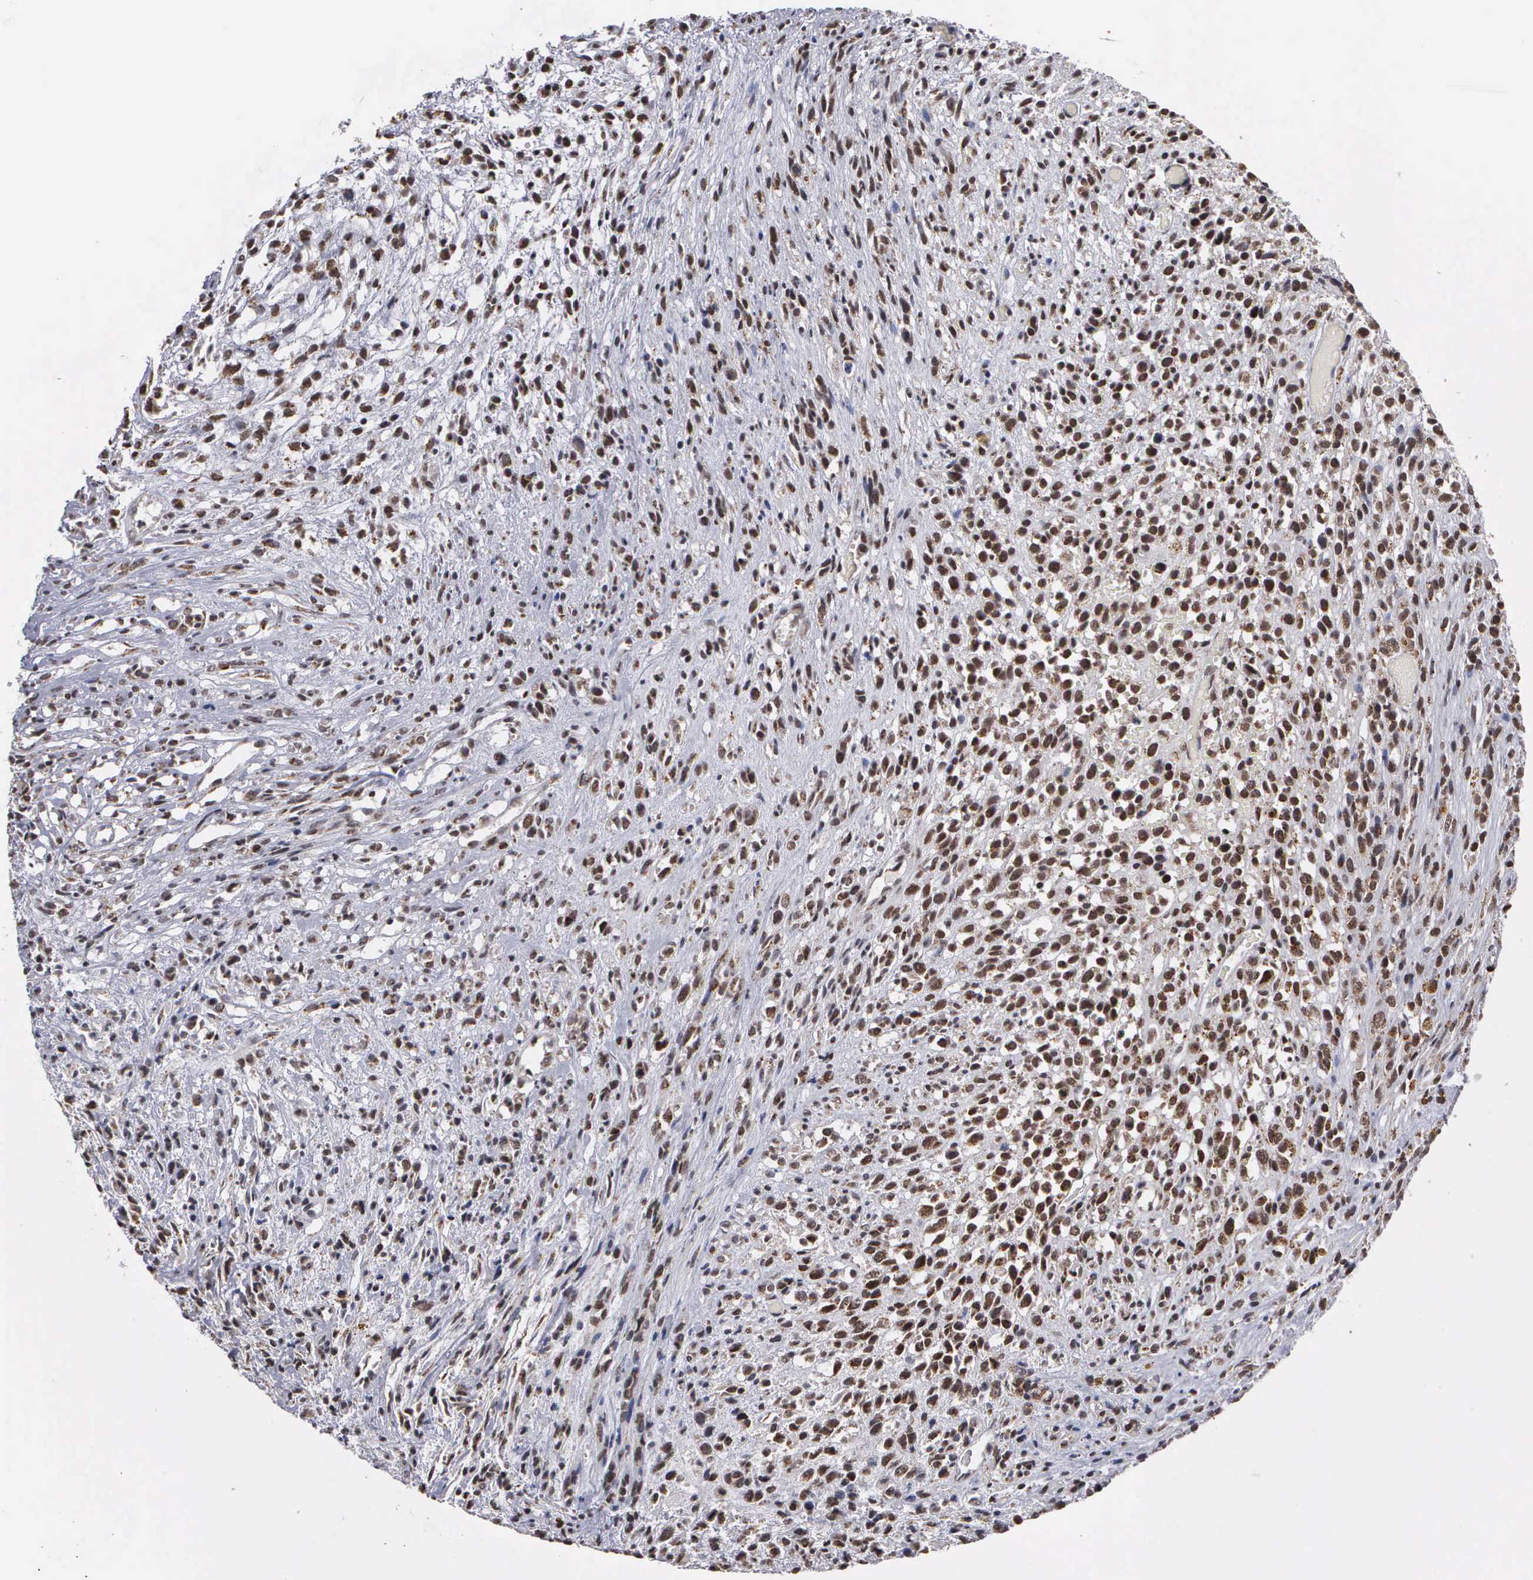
{"staining": {"intensity": "moderate", "quantity": ">75%", "location": "nuclear"}, "tissue": "glioma", "cell_type": "Tumor cells", "image_type": "cancer", "snomed": [{"axis": "morphology", "description": "Glioma, malignant, High grade"}, {"axis": "topography", "description": "Brain"}], "caption": "The immunohistochemical stain highlights moderate nuclear positivity in tumor cells of high-grade glioma (malignant) tissue. The staining is performed using DAB brown chromogen to label protein expression. The nuclei are counter-stained blue using hematoxylin.", "gene": "GTF2A1", "patient": {"sex": "male", "age": 66}}